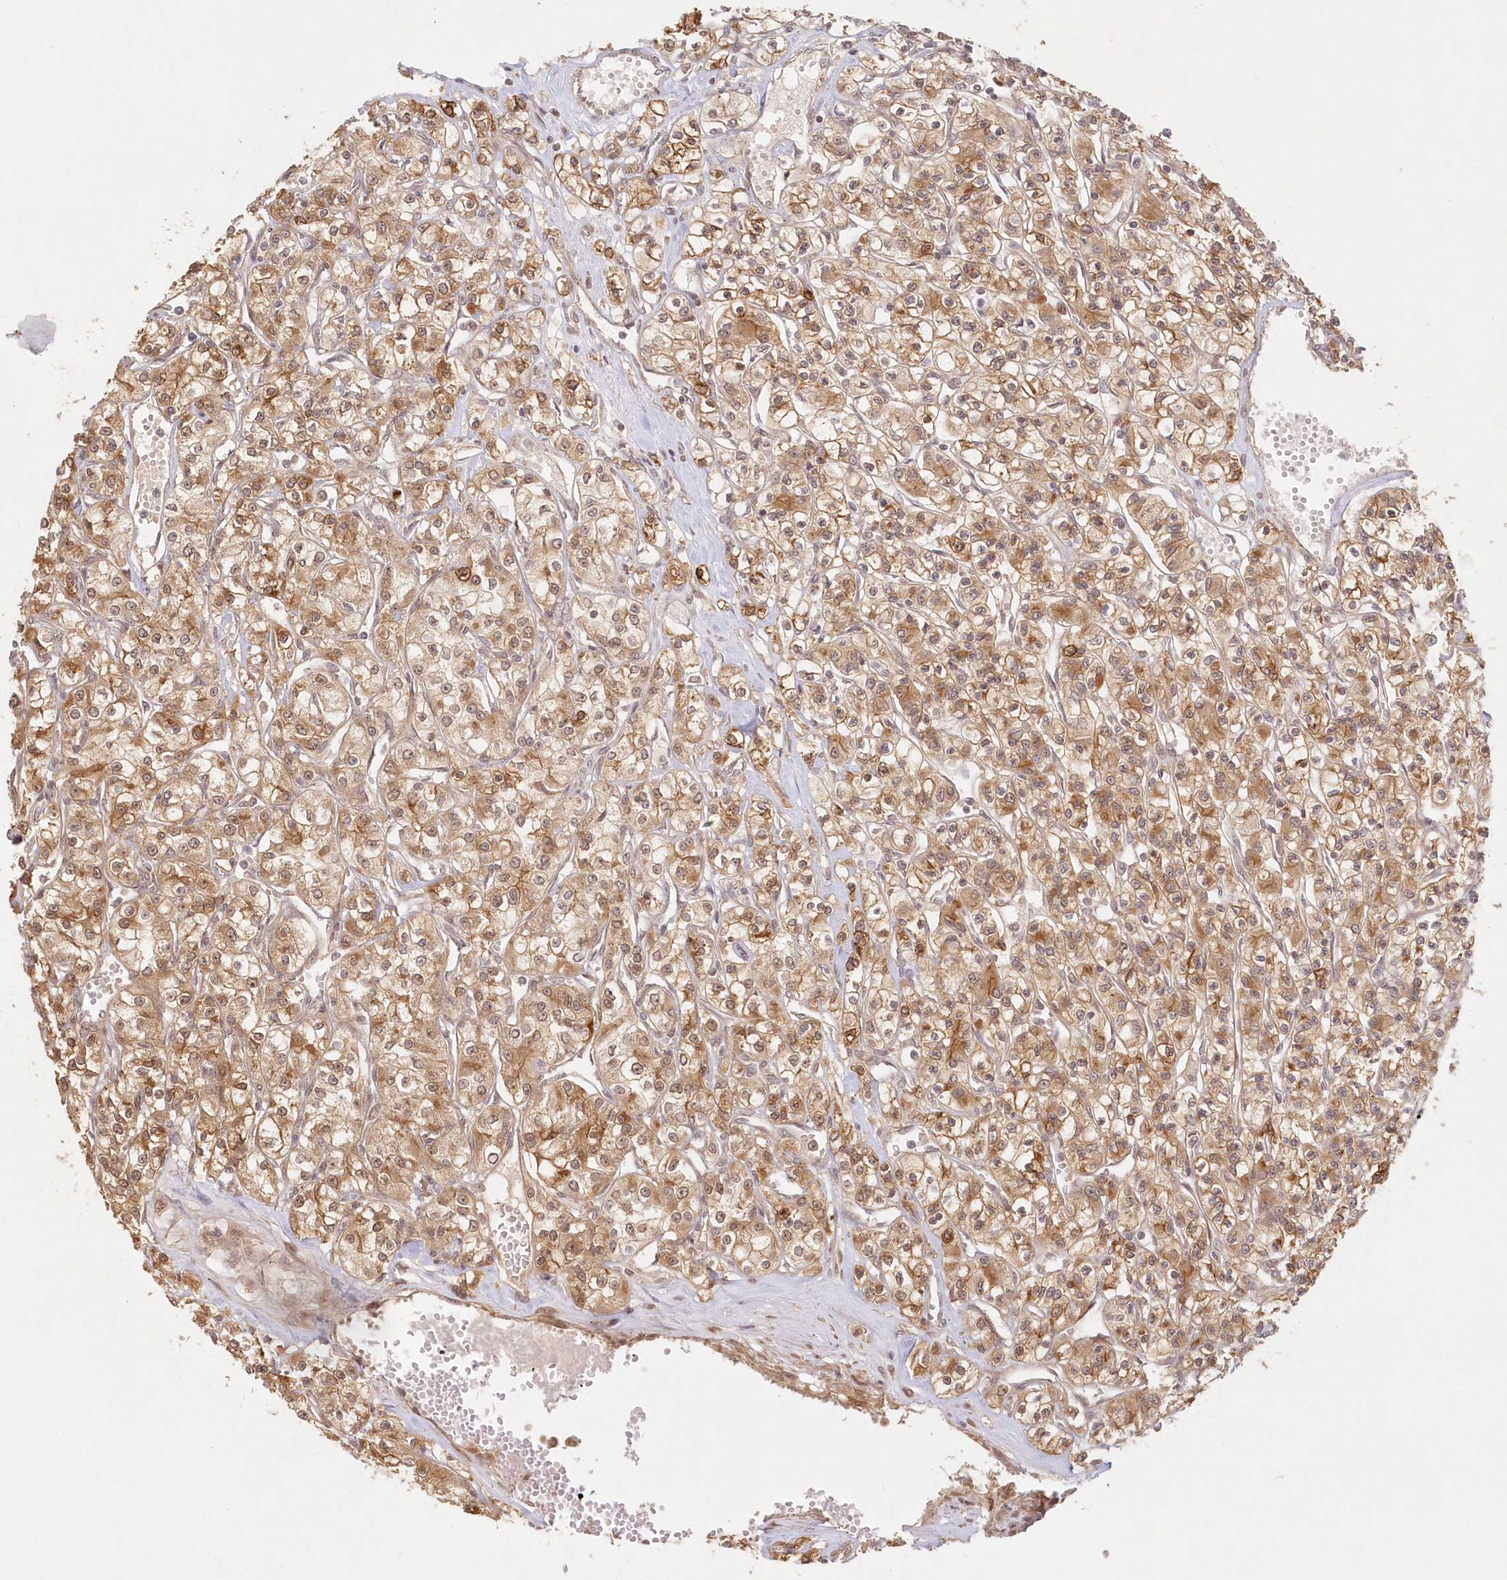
{"staining": {"intensity": "moderate", "quantity": ">75%", "location": "cytoplasmic/membranous"}, "tissue": "renal cancer", "cell_type": "Tumor cells", "image_type": "cancer", "snomed": [{"axis": "morphology", "description": "Adenocarcinoma, NOS"}, {"axis": "topography", "description": "Kidney"}], "caption": "Immunohistochemical staining of adenocarcinoma (renal) displays moderate cytoplasmic/membranous protein staining in about >75% of tumor cells. (DAB (3,3'-diaminobenzidine) IHC, brown staining for protein, blue staining for nuclei).", "gene": "KIAA0232", "patient": {"sex": "female", "age": 59}}